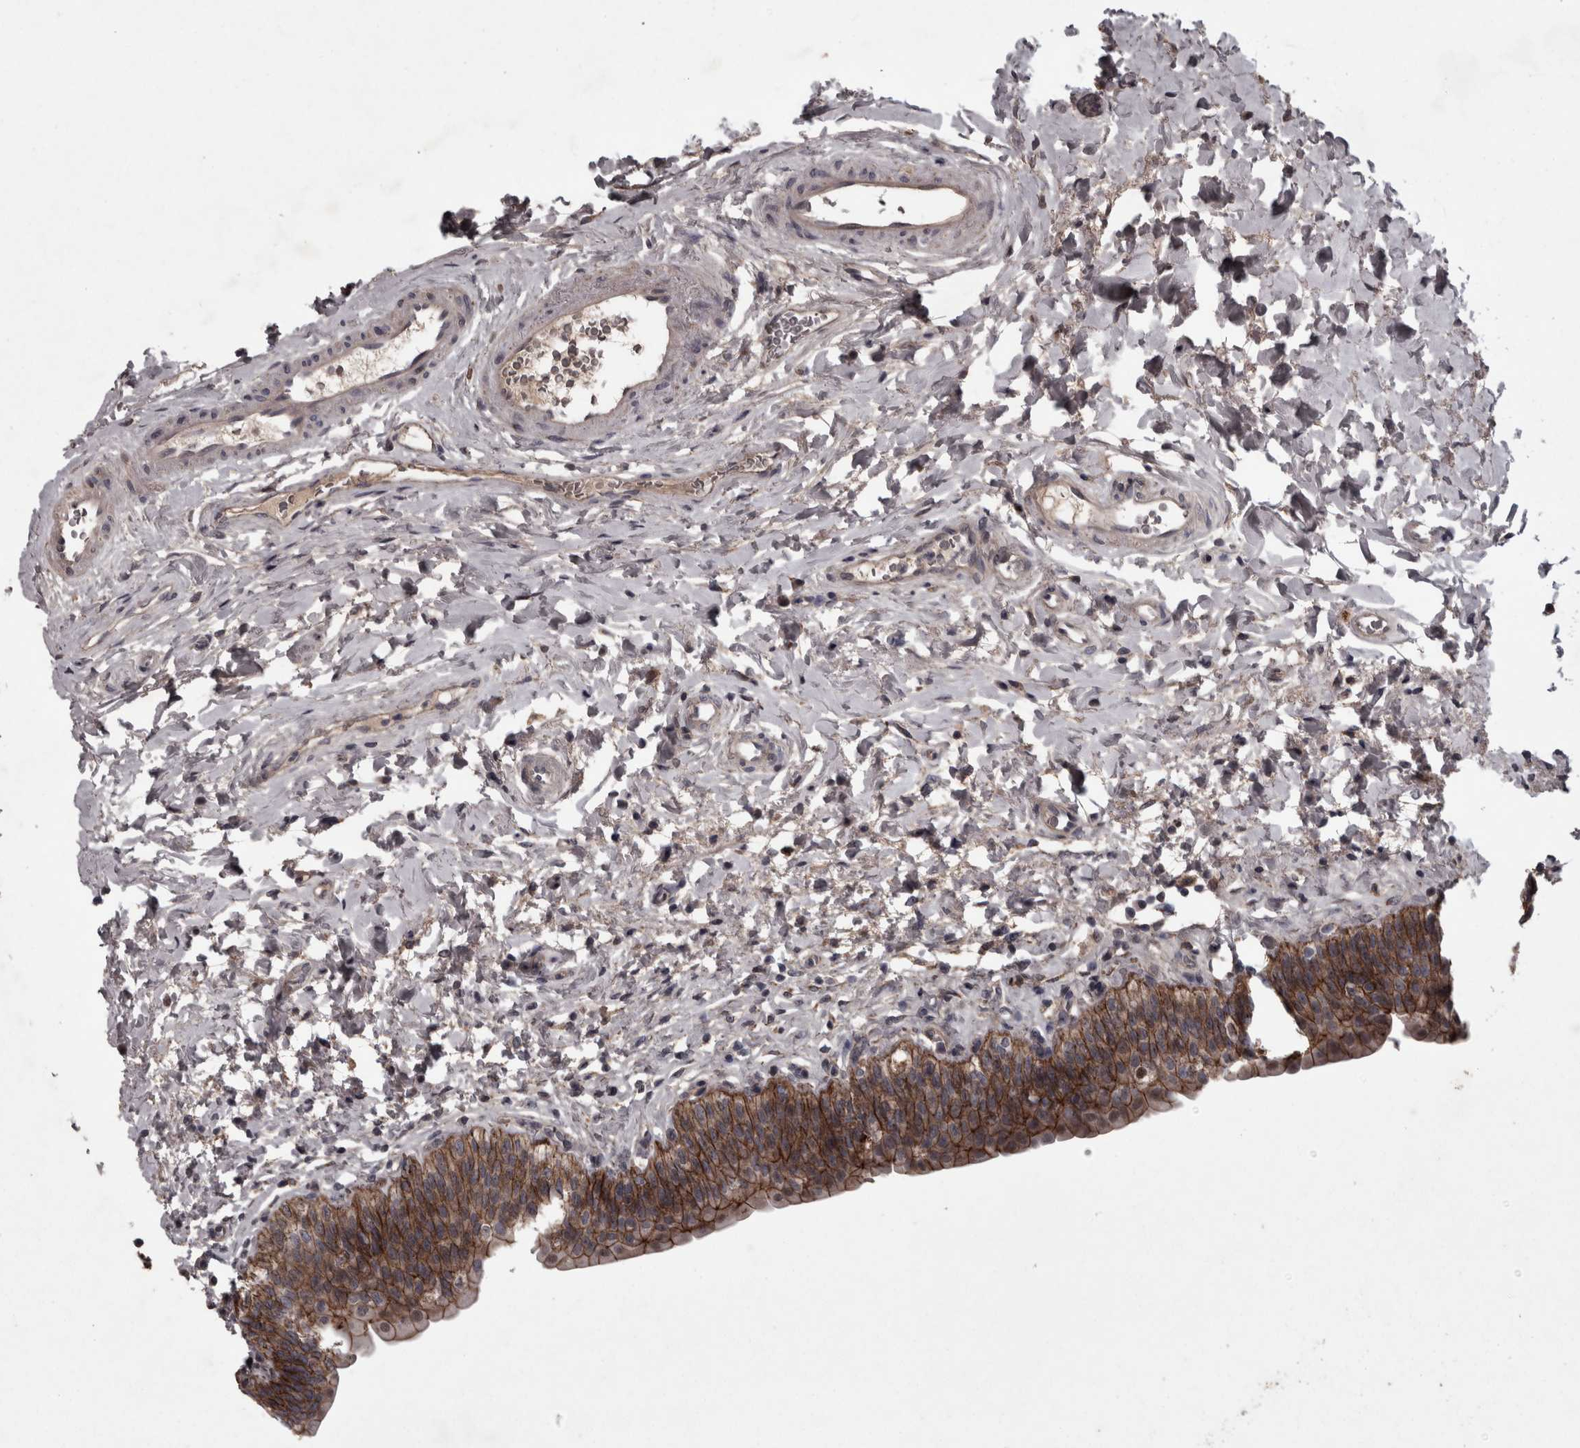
{"staining": {"intensity": "moderate", "quantity": ">75%", "location": "cytoplasmic/membranous"}, "tissue": "urinary bladder", "cell_type": "Urothelial cells", "image_type": "normal", "snomed": [{"axis": "morphology", "description": "Normal tissue, NOS"}, {"axis": "topography", "description": "Urinary bladder"}], "caption": "Immunohistochemistry (IHC) image of normal human urinary bladder stained for a protein (brown), which exhibits medium levels of moderate cytoplasmic/membranous expression in about >75% of urothelial cells.", "gene": "PCDH17", "patient": {"sex": "male", "age": 83}}